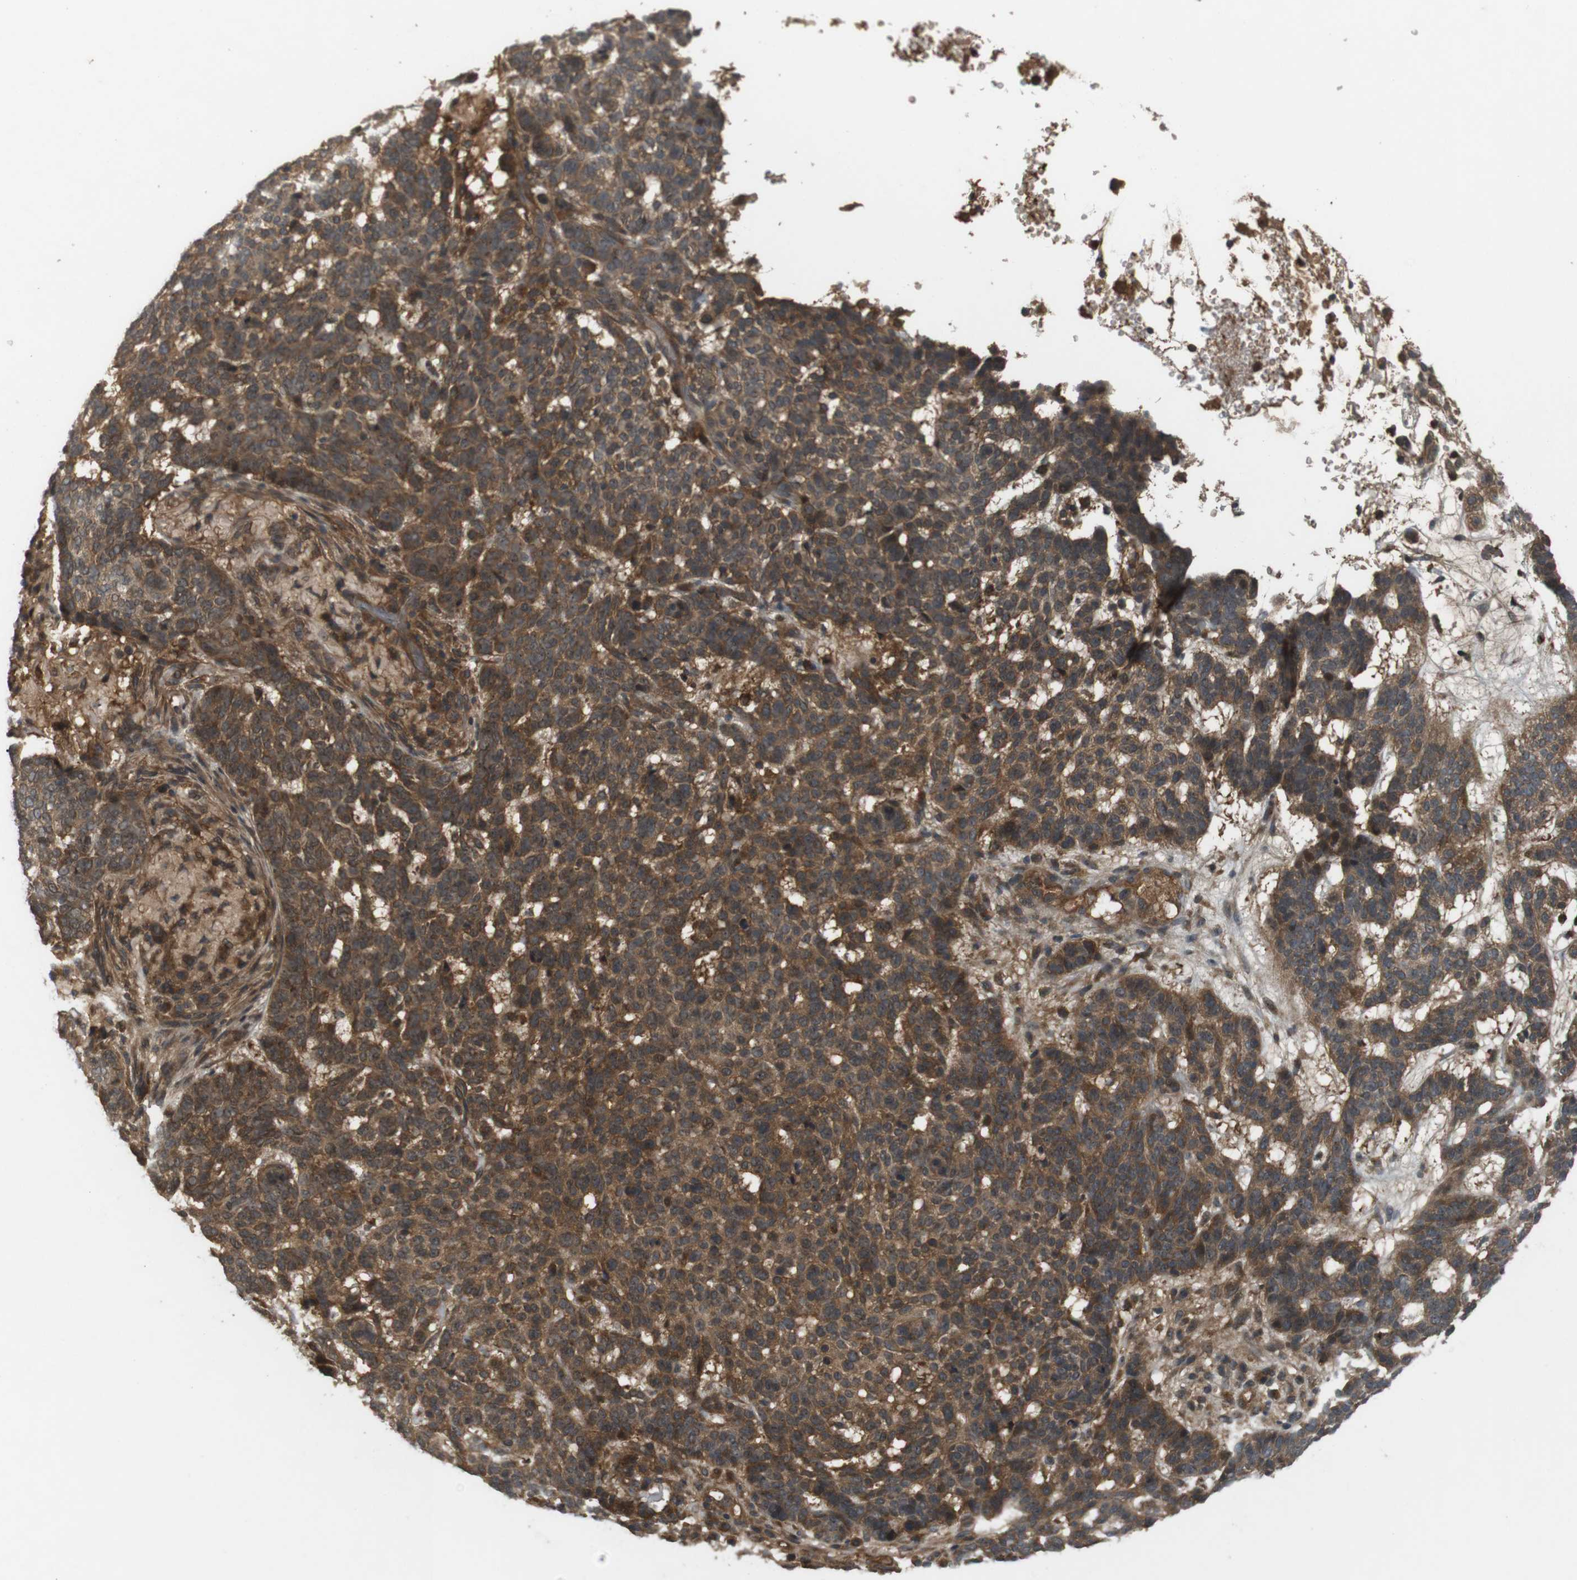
{"staining": {"intensity": "moderate", "quantity": ">75%", "location": "cytoplasmic/membranous"}, "tissue": "skin cancer", "cell_type": "Tumor cells", "image_type": "cancer", "snomed": [{"axis": "morphology", "description": "Basal cell carcinoma"}, {"axis": "topography", "description": "Skin"}], "caption": "DAB (3,3'-diaminobenzidine) immunohistochemical staining of skin basal cell carcinoma exhibits moderate cytoplasmic/membranous protein positivity in about >75% of tumor cells. The staining was performed using DAB (3,3'-diaminobenzidine), with brown indicating positive protein expression. Nuclei are stained blue with hematoxylin.", "gene": "NFKBIE", "patient": {"sex": "male", "age": 85}}